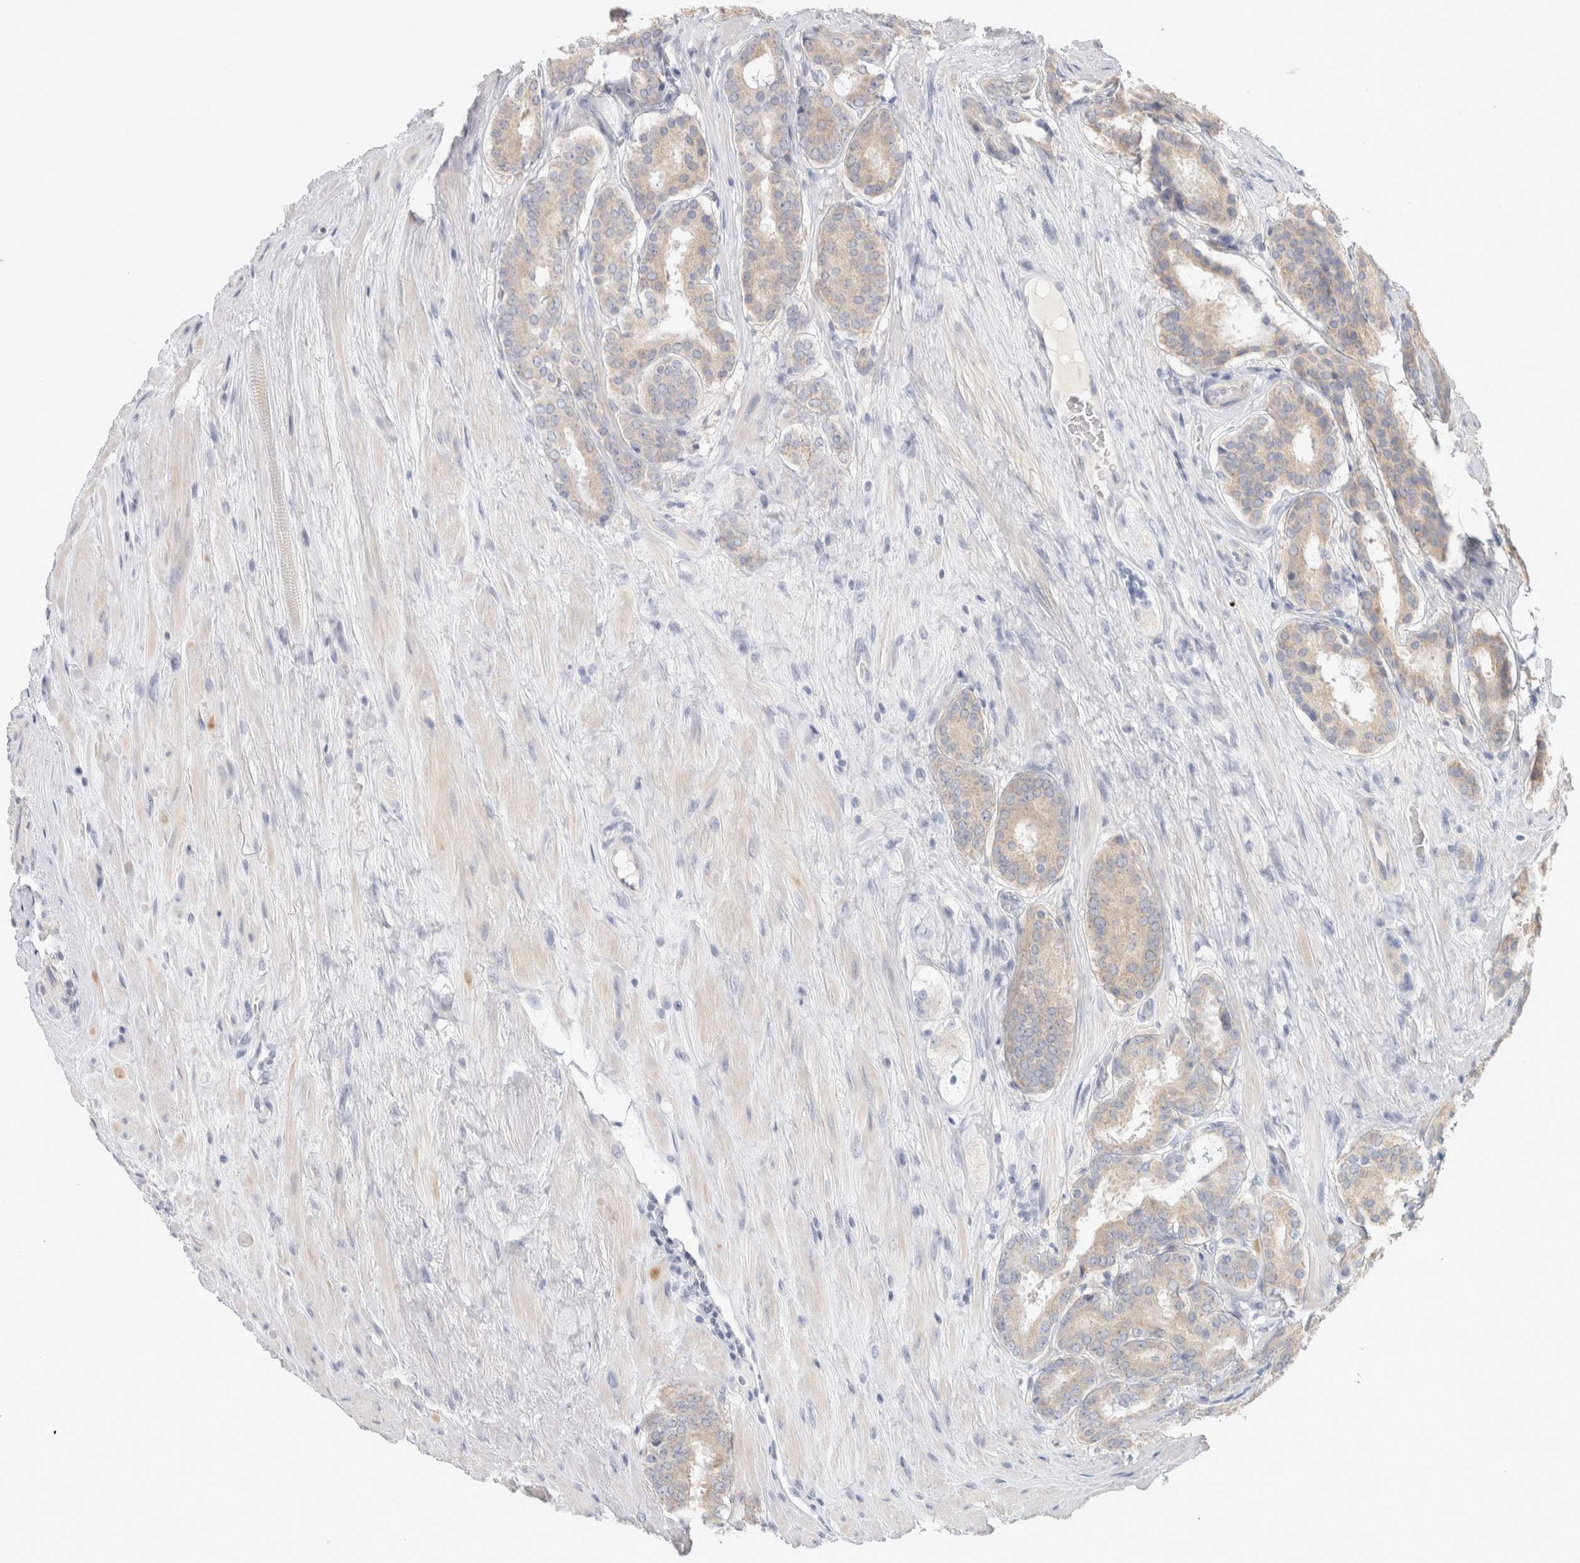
{"staining": {"intensity": "weak", "quantity": ">75%", "location": "cytoplasmic/membranous"}, "tissue": "prostate cancer", "cell_type": "Tumor cells", "image_type": "cancer", "snomed": [{"axis": "morphology", "description": "Adenocarcinoma, Low grade"}, {"axis": "topography", "description": "Prostate"}], "caption": "Protein analysis of prostate adenocarcinoma (low-grade) tissue demonstrates weak cytoplasmic/membranous staining in about >75% of tumor cells.", "gene": "DCXR", "patient": {"sex": "male", "age": 69}}